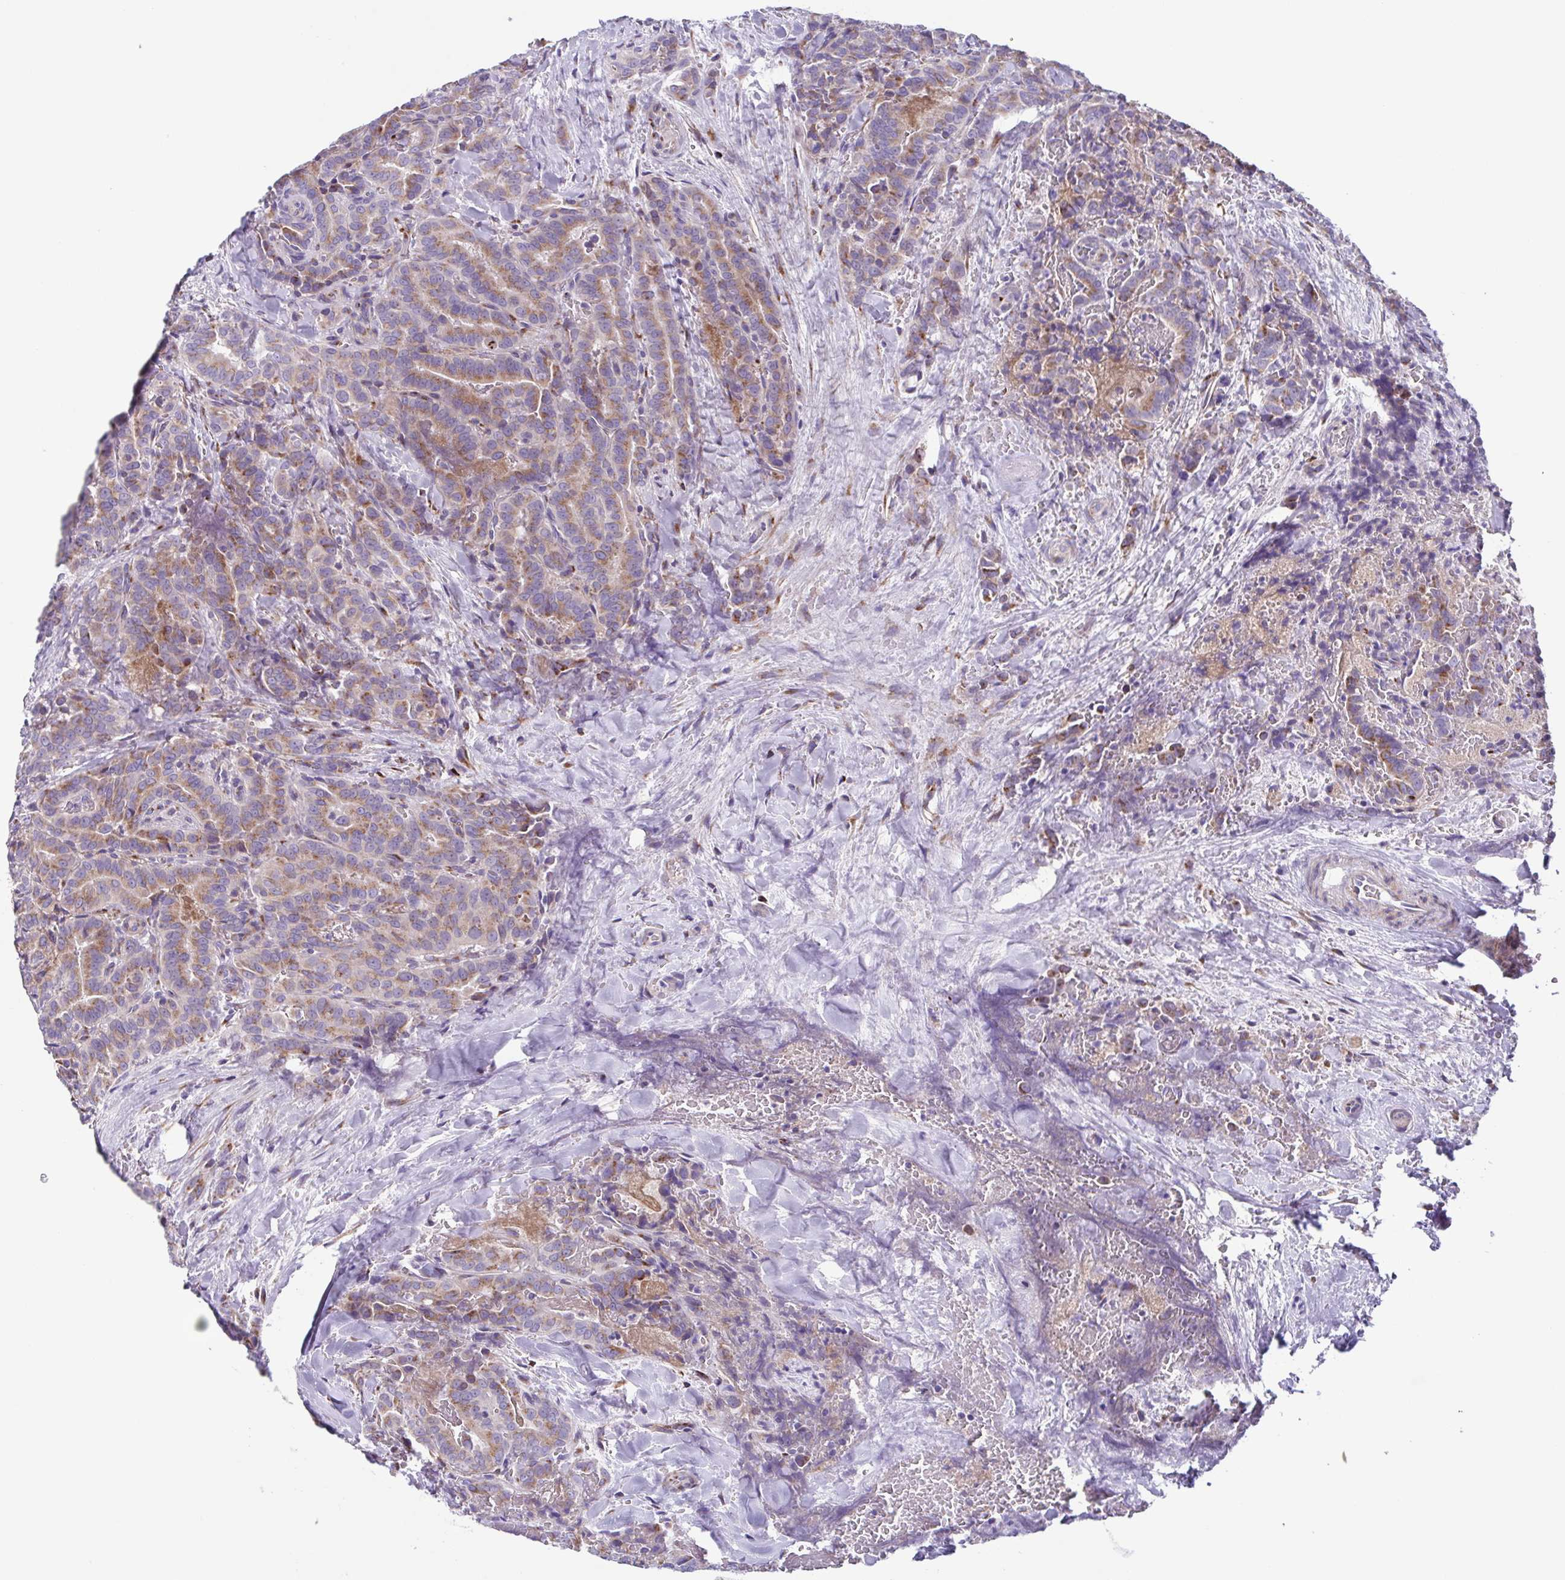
{"staining": {"intensity": "weak", "quantity": ">75%", "location": "cytoplasmic/membranous"}, "tissue": "thyroid cancer", "cell_type": "Tumor cells", "image_type": "cancer", "snomed": [{"axis": "morphology", "description": "Papillary adenocarcinoma, NOS"}, {"axis": "topography", "description": "Thyroid gland"}], "caption": "This image reveals immunohistochemistry staining of human thyroid cancer (papillary adenocarcinoma), with low weak cytoplasmic/membranous positivity in about >75% of tumor cells.", "gene": "COL17A1", "patient": {"sex": "male", "age": 61}}